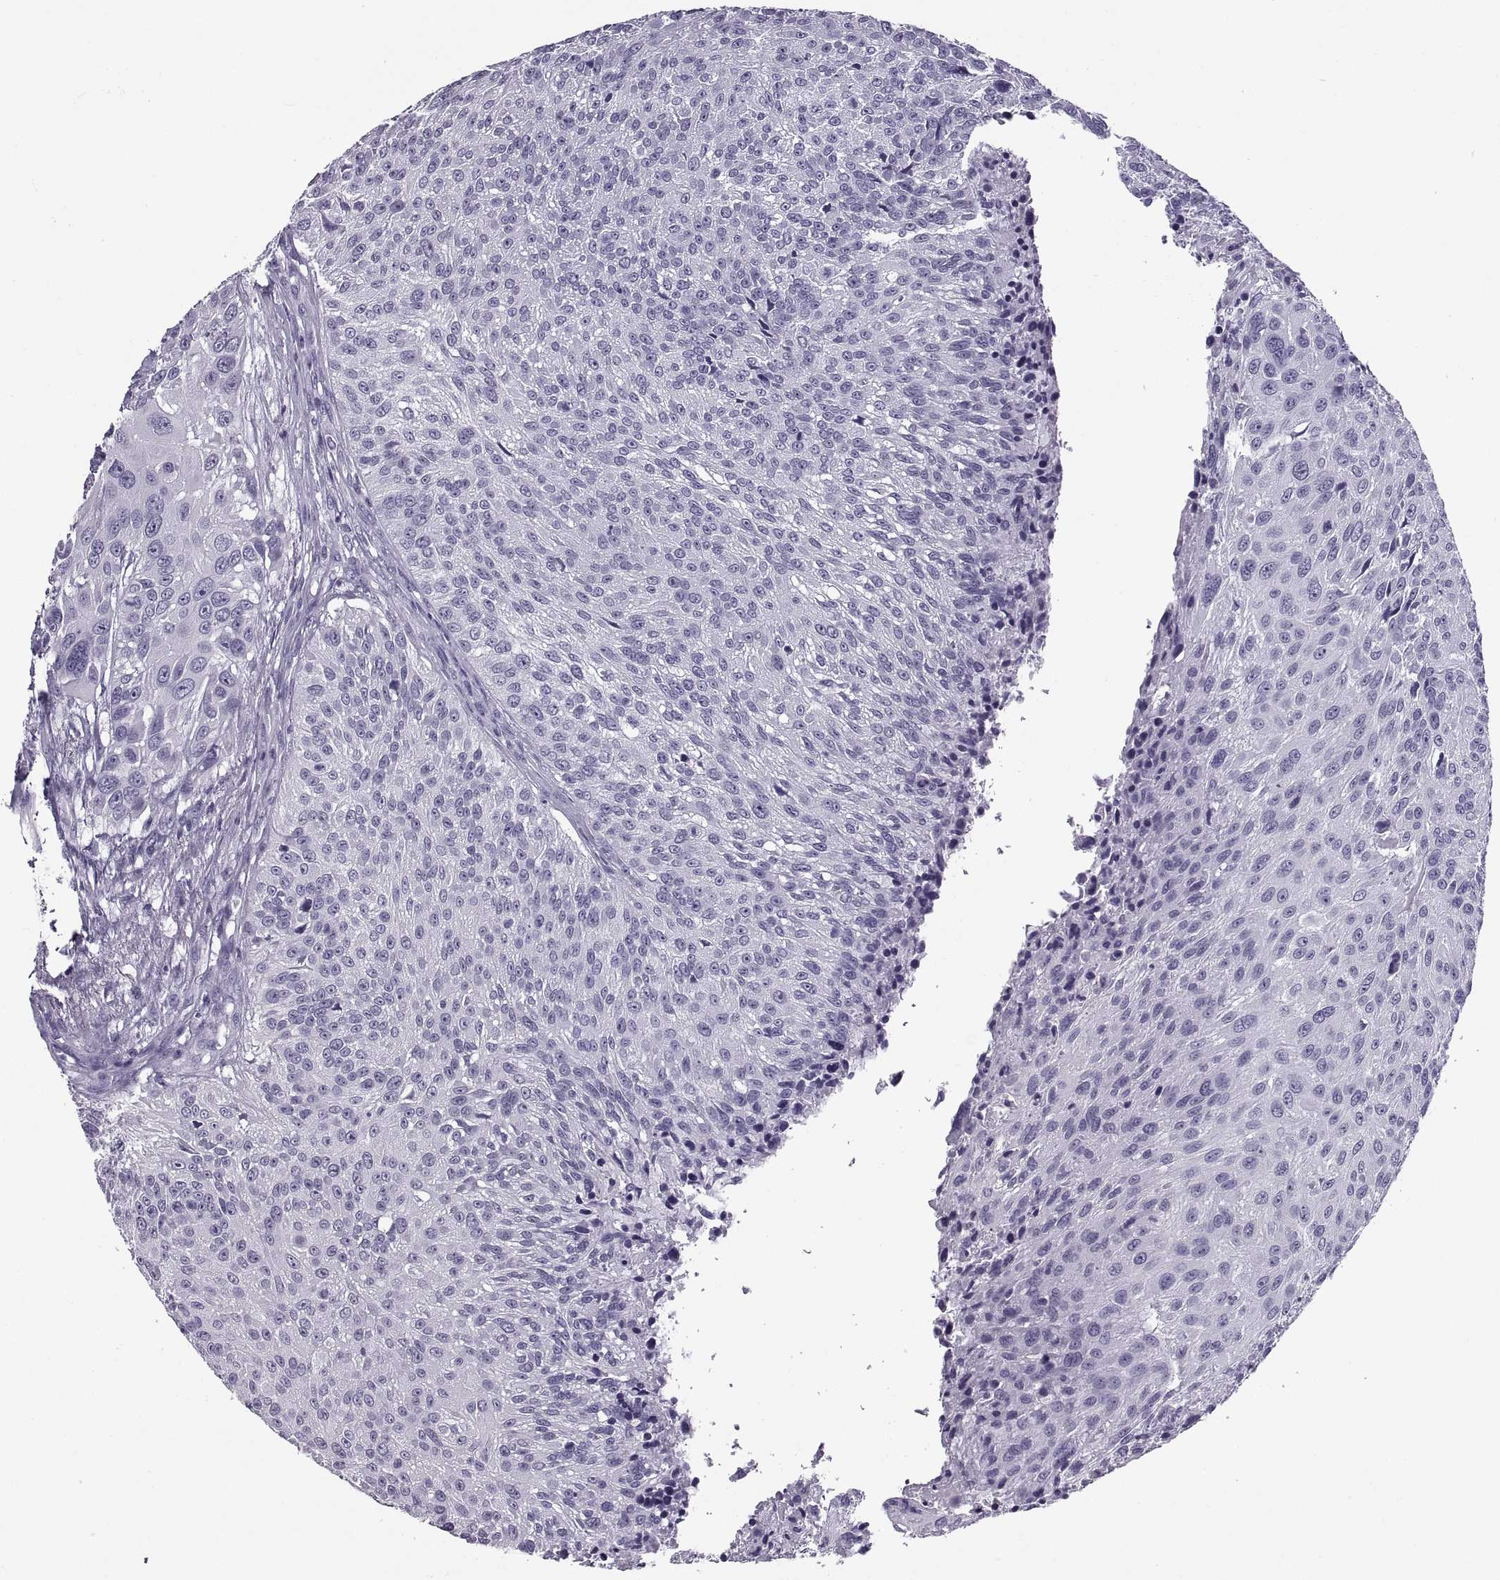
{"staining": {"intensity": "negative", "quantity": "none", "location": "none"}, "tissue": "urothelial cancer", "cell_type": "Tumor cells", "image_type": "cancer", "snomed": [{"axis": "morphology", "description": "Urothelial carcinoma, NOS"}, {"axis": "topography", "description": "Urinary bladder"}], "caption": "DAB immunohistochemical staining of transitional cell carcinoma demonstrates no significant expression in tumor cells. Nuclei are stained in blue.", "gene": "RLBP1", "patient": {"sex": "male", "age": 55}}